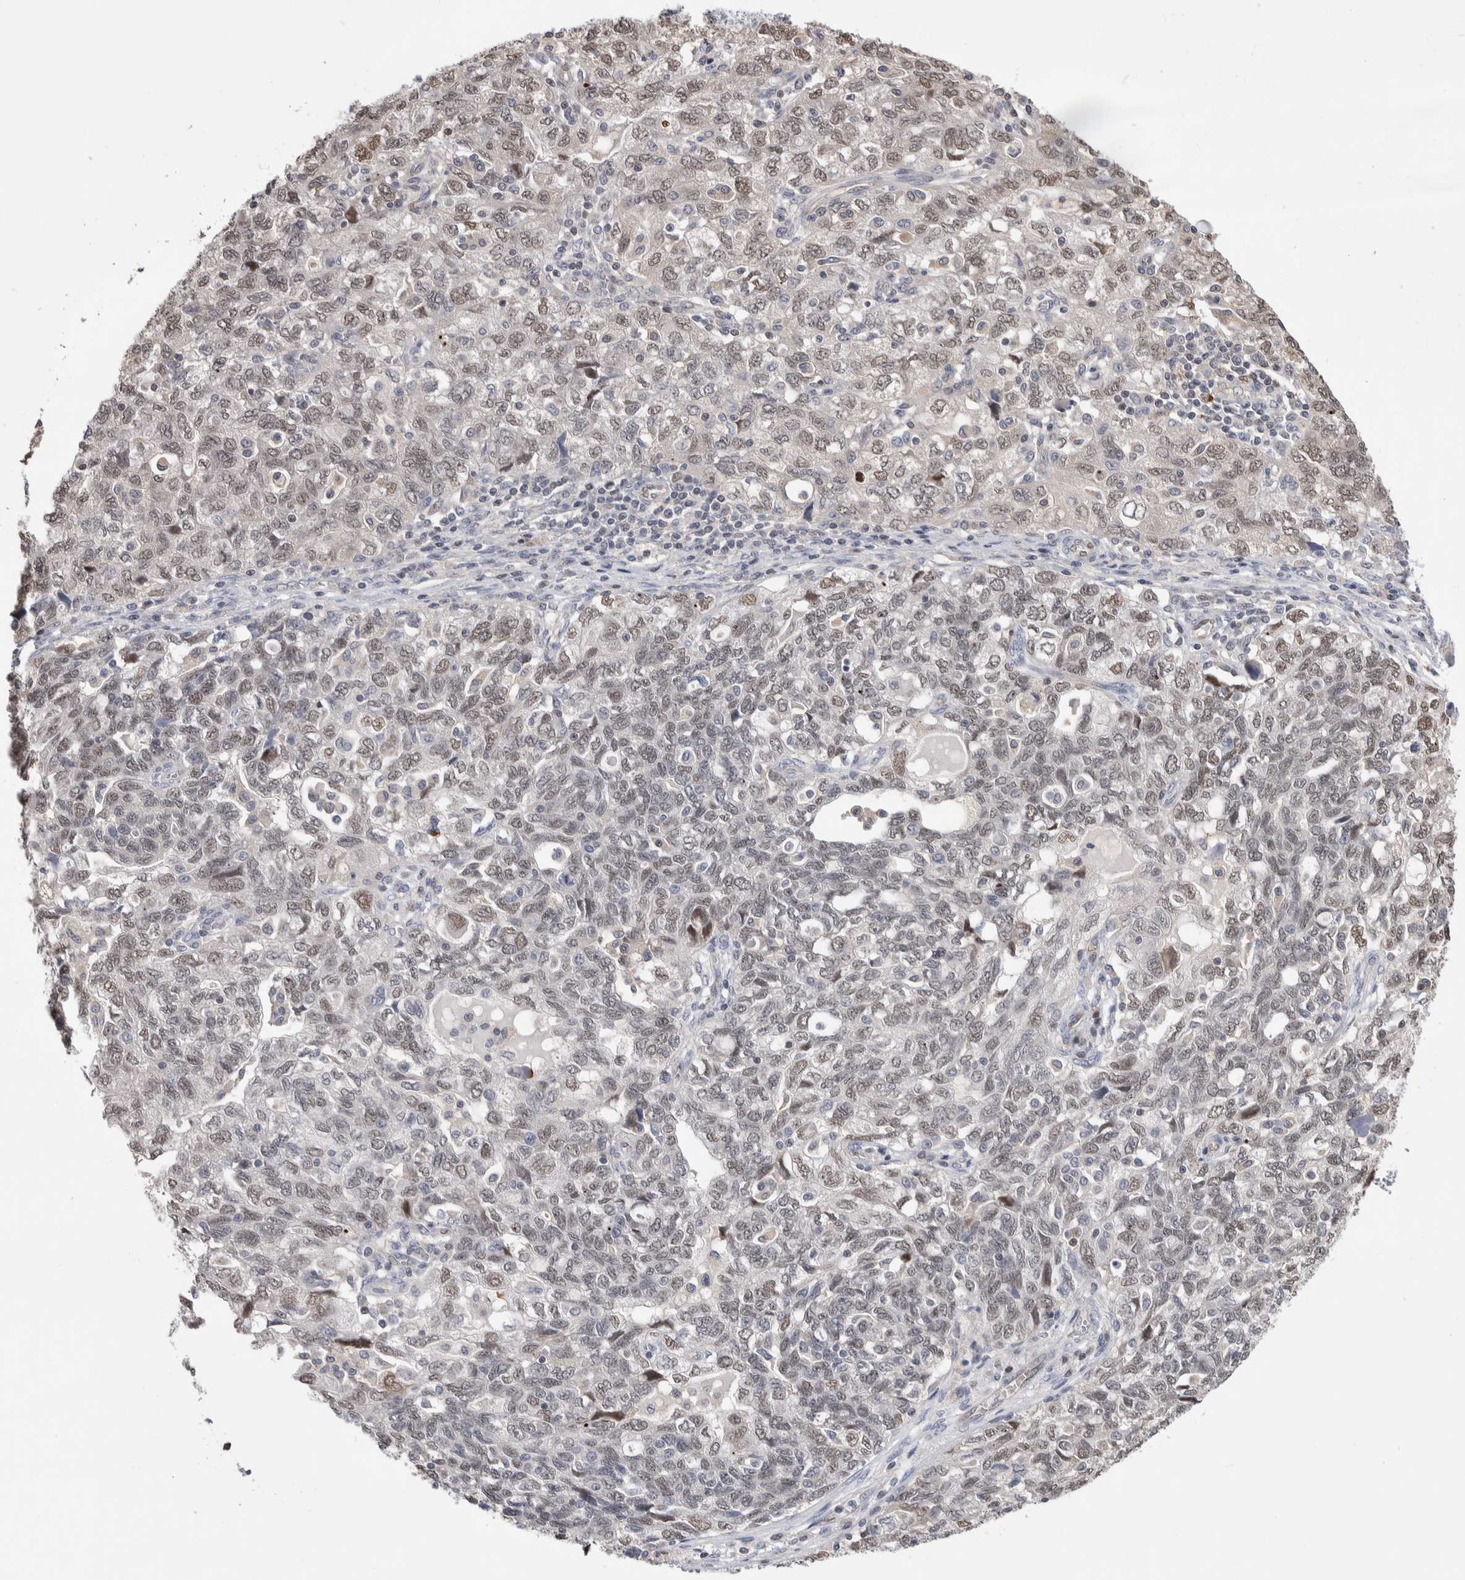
{"staining": {"intensity": "moderate", "quantity": ">75%", "location": "nuclear"}, "tissue": "ovarian cancer", "cell_type": "Tumor cells", "image_type": "cancer", "snomed": [{"axis": "morphology", "description": "Carcinoma, NOS"}, {"axis": "morphology", "description": "Cystadenocarcinoma, serous, NOS"}, {"axis": "topography", "description": "Ovary"}], "caption": "Ovarian carcinoma was stained to show a protein in brown. There is medium levels of moderate nuclear staining in about >75% of tumor cells.", "gene": "ZBTB49", "patient": {"sex": "female", "age": 69}}